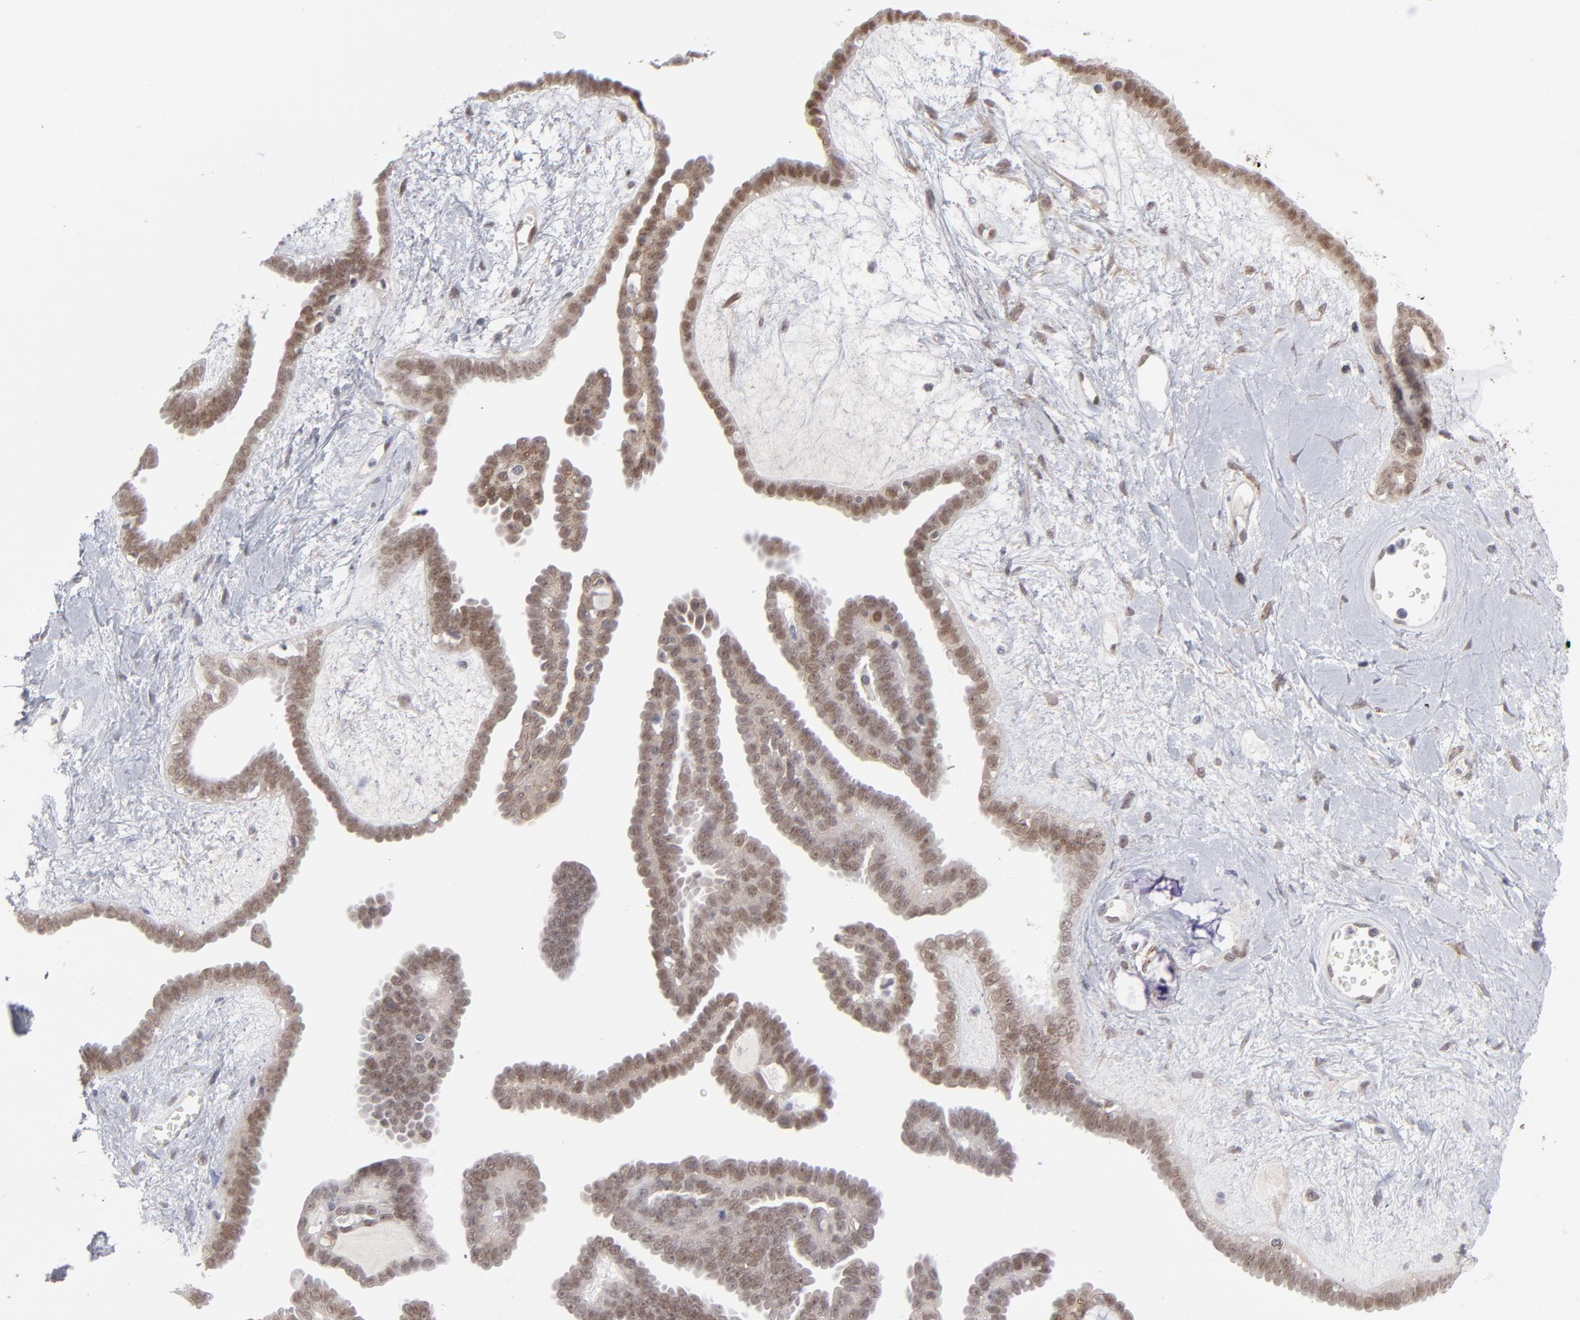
{"staining": {"intensity": "moderate", "quantity": ">75%", "location": "cytoplasmic/membranous,nuclear"}, "tissue": "ovarian cancer", "cell_type": "Tumor cells", "image_type": "cancer", "snomed": [{"axis": "morphology", "description": "Cystadenocarcinoma, serous, NOS"}, {"axis": "topography", "description": "Ovary"}], "caption": "IHC (DAB (3,3'-diaminobenzidine)) staining of ovarian cancer (serous cystadenocarcinoma) demonstrates moderate cytoplasmic/membranous and nuclear protein staining in about >75% of tumor cells.", "gene": "NBN", "patient": {"sex": "female", "age": 71}}